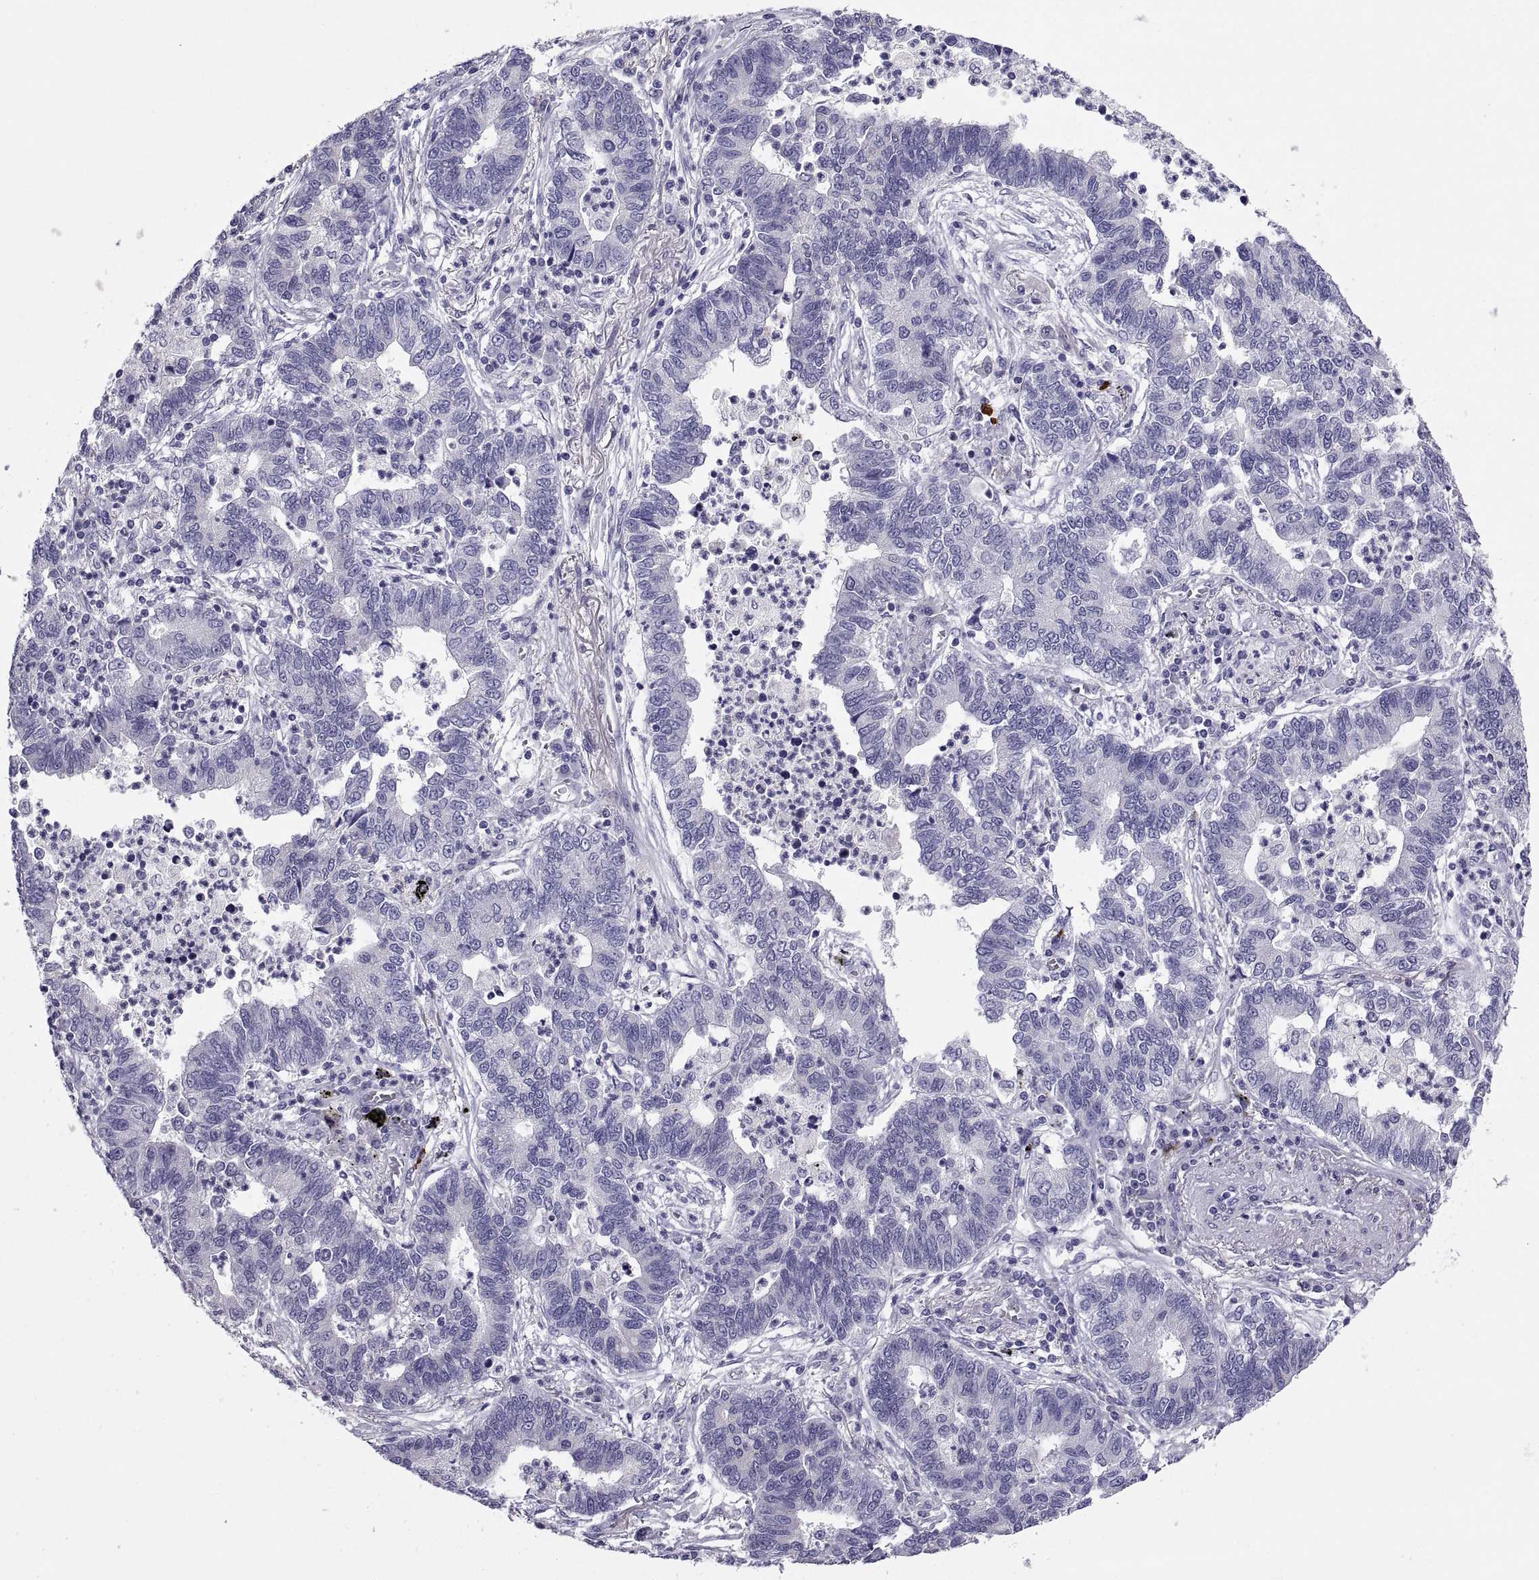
{"staining": {"intensity": "negative", "quantity": "none", "location": "none"}, "tissue": "lung cancer", "cell_type": "Tumor cells", "image_type": "cancer", "snomed": [{"axis": "morphology", "description": "Adenocarcinoma, NOS"}, {"axis": "topography", "description": "Lung"}], "caption": "Lung cancer (adenocarcinoma) was stained to show a protein in brown. There is no significant staining in tumor cells.", "gene": "IGSF1", "patient": {"sex": "female", "age": 57}}